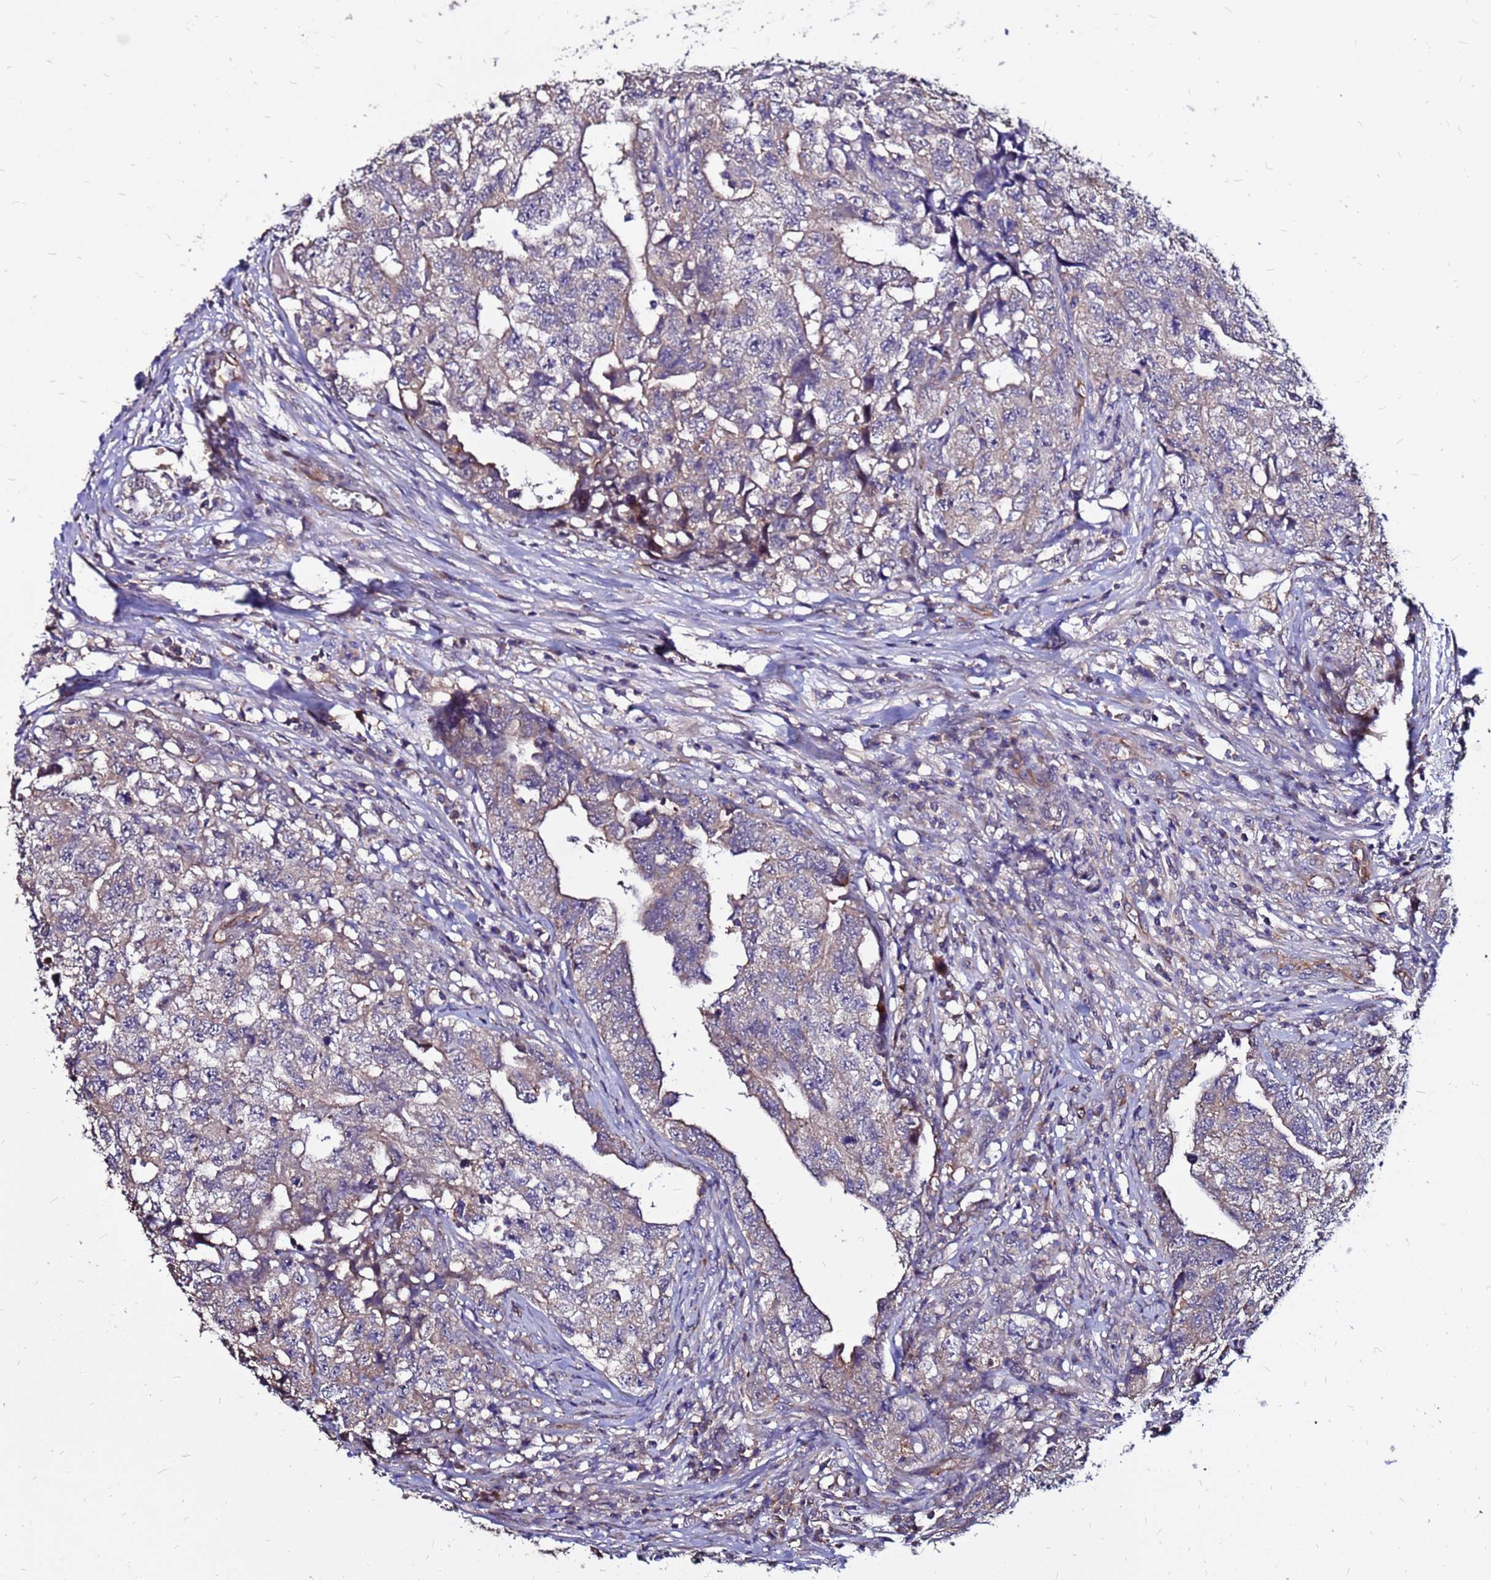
{"staining": {"intensity": "weak", "quantity": "<25%", "location": "cytoplasmic/membranous"}, "tissue": "testis cancer", "cell_type": "Tumor cells", "image_type": "cancer", "snomed": [{"axis": "morphology", "description": "Carcinoma, Embryonal, NOS"}, {"axis": "topography", "description": "Testis"}], "caption": "Immunohistochemistry histopathology image of human testis embryonal carcinoma stained for a protein (brown), which reveals no expression in tumor cells. The staining is performed using DAB brown chromogen with nuclei counter-stained in using hematoxylin.", "gene": "ARHGEF5", "patient": {"sex": "male", "age": 31}}